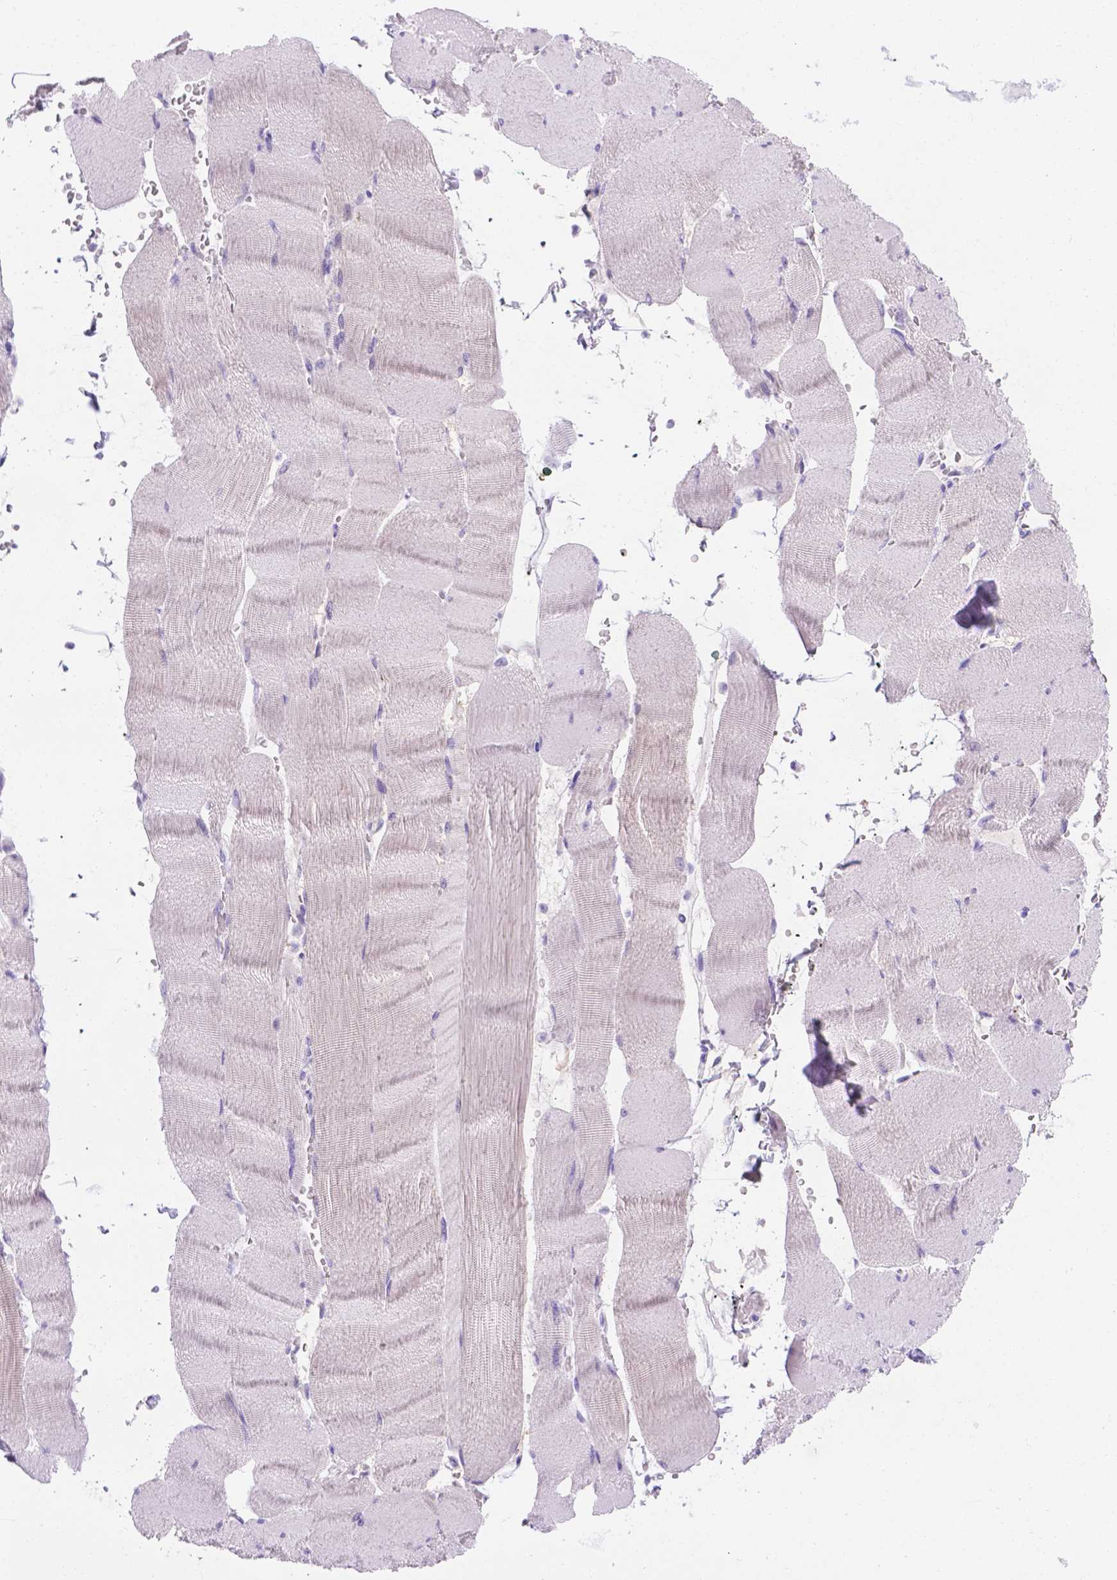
{"staining": {"intensity": "negative", "quantity": "none", "location": "none"}, "tissue": "skeletal muscle", "cell_type": "Myocytes", "image_type": "normal", "snomed": [{"axis": "morphology", "description": "Normal tissue, NOS"}, {"axis": "topography", "description": "Skeletal muscle"}], "caption": "Benign skeletal muscle was stained to show a protein in brown. There is no significant staining in myocytes. (Stains: DAB IHC with hematoxylin counter stain, Microscopy: brightfield microscopy at high magnification).", "gene": "MLN", "patient": {"sex": "male", "age": 56}}